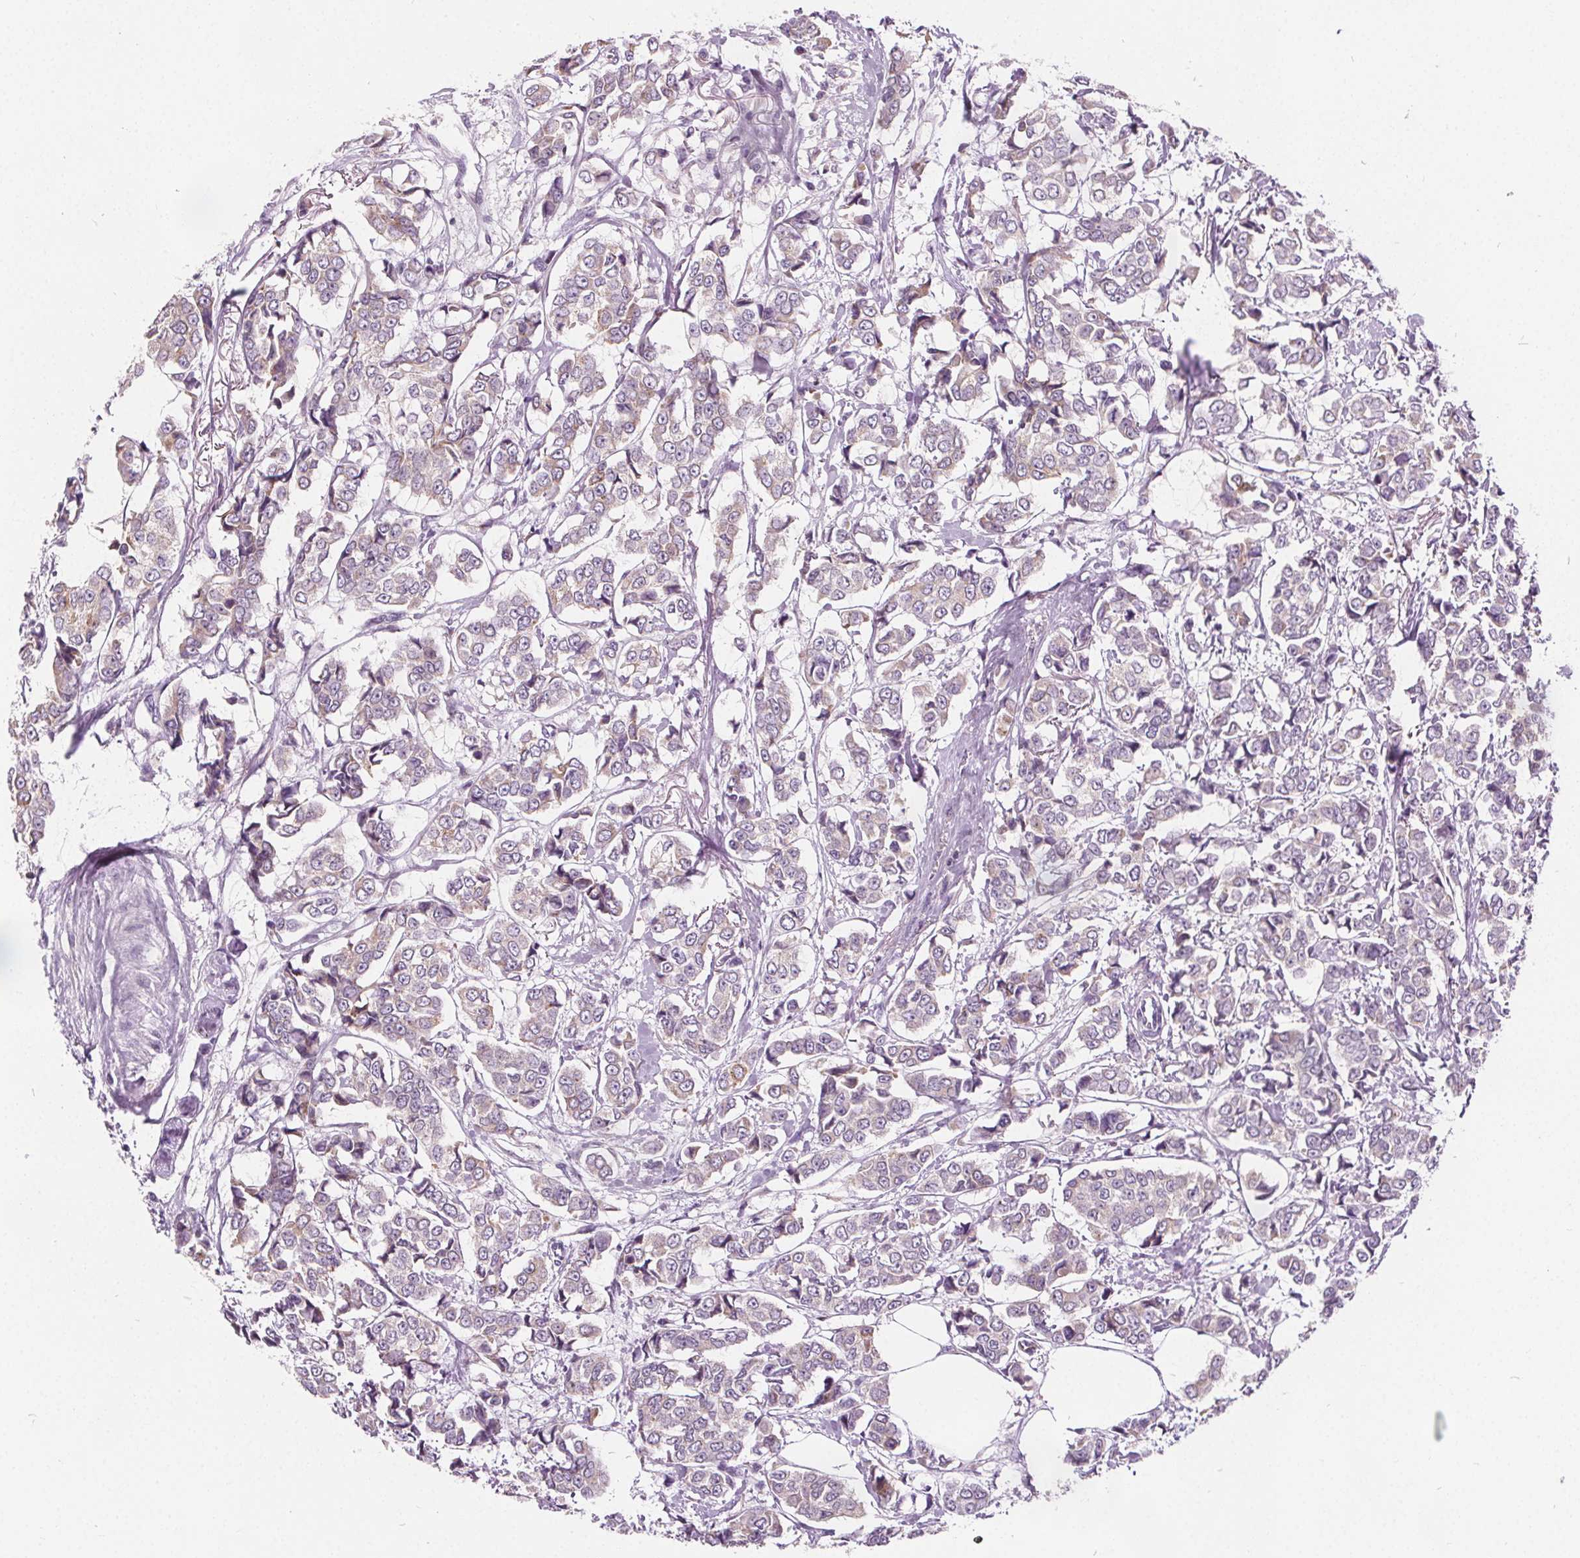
{"staining": {"intensity": "moderate", "quantity": "<25%", "location": "cytoplasmic/membranous"}, "tissue": "breast cancer", "cell_type": "Tumor cells", "image_type": "cancer", "snomed": [{"axis": "morphology", "description": "Duct carcinoma"}, {"axis": "topography", "description": "Breast"}], "caption": "Breast infiltrating ductal carcinoma stained for a protein exhibits moderate cytoplasmic/membranous positivity in tumor cells.", "gene": "ACOX2", "patient": {"sex": "female", "age": 94}}